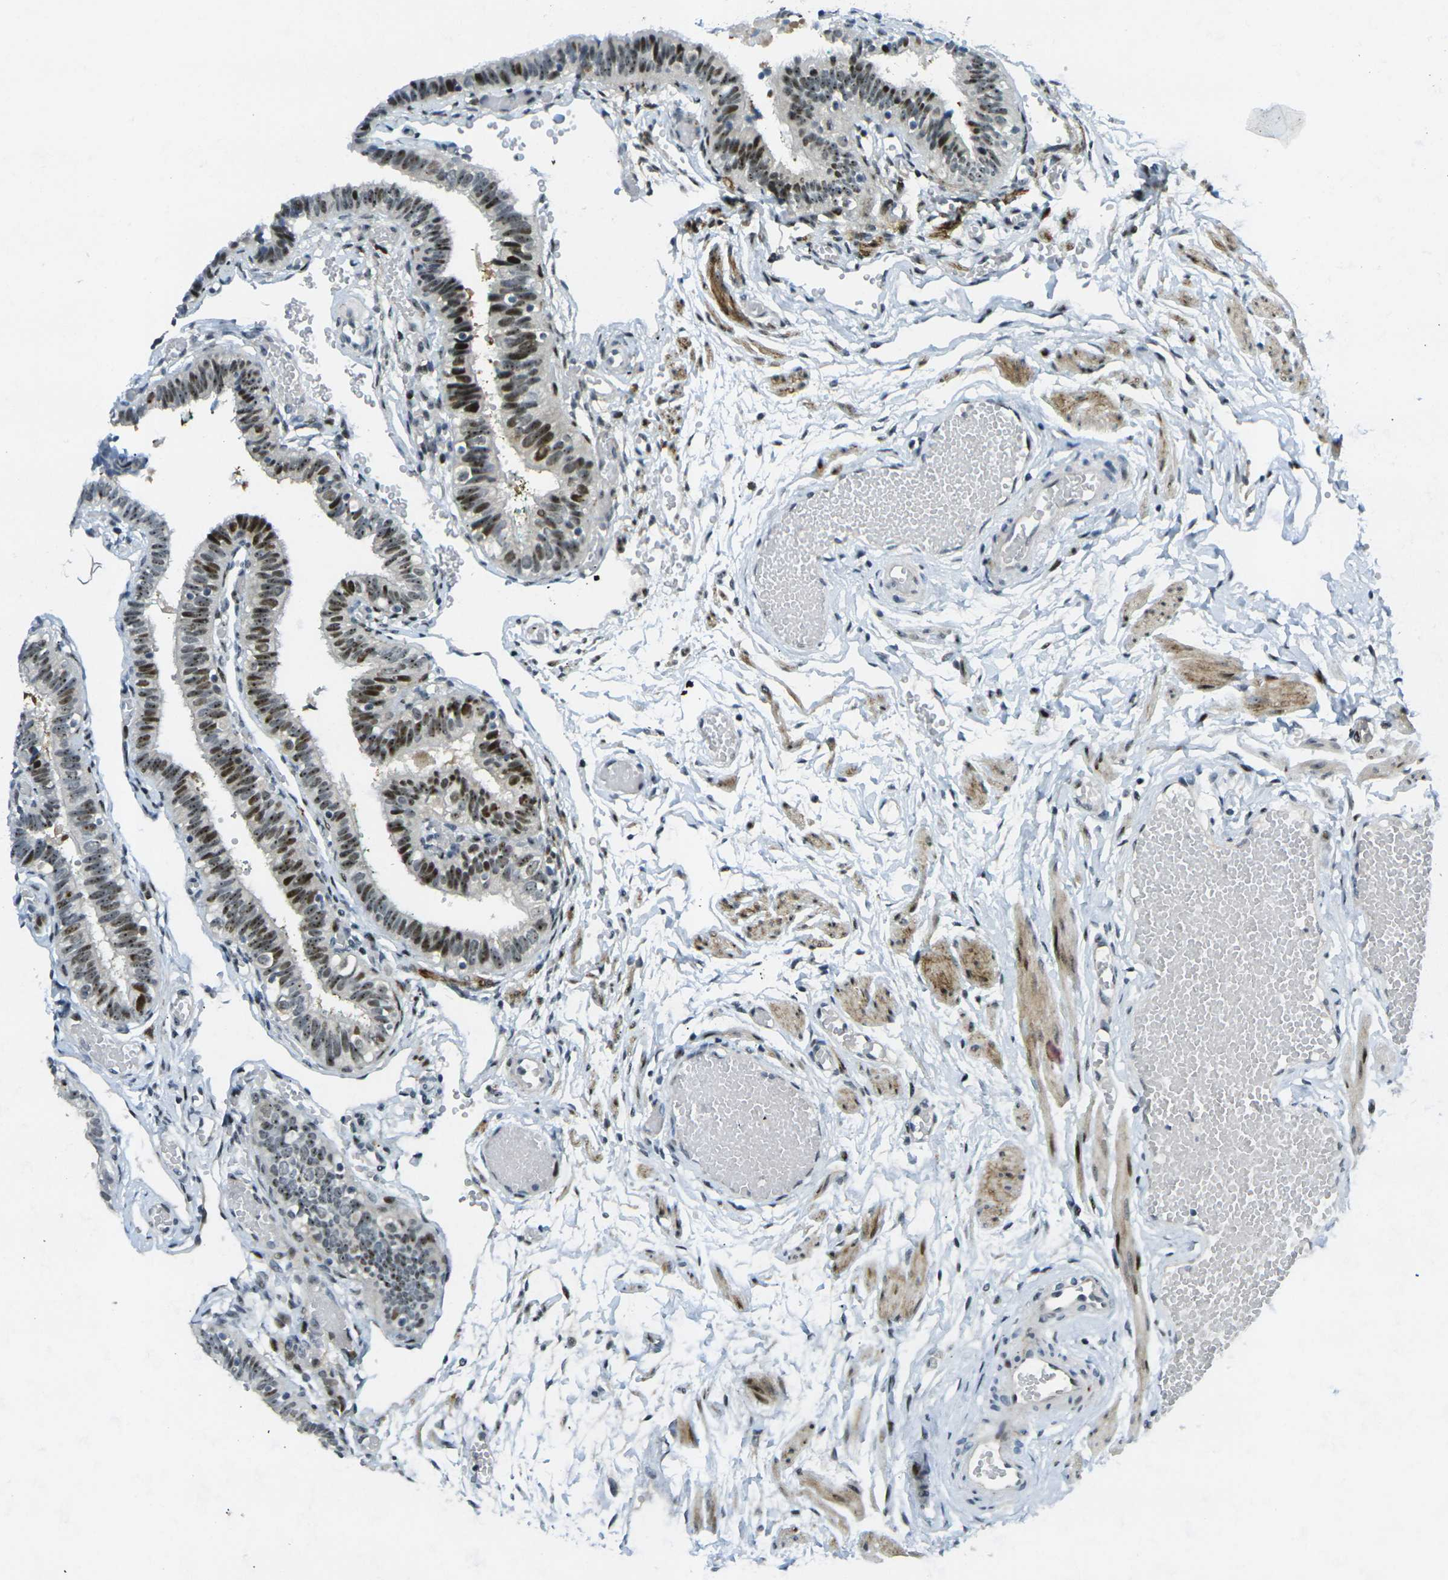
{"staining": {"intensity": "strong", "quantity": ">75%", "location": "nuclear"}, "tissue": "fallopian tube", "cell_type": "Glandular cells", "image_type": "normal", "snomed": [{"axis": "morphology", "description": "Normal tissue, NOS"}, {"axis": "topography", "description": "Fallopian tube"}], "caption": "Glandular cells show high levels of strong nuclear positivity in about >75% of cells in normal human fallopian tube. (brown staining indicates protein expression, while blue staining denotes nuclei).", "gene": "UBE2C", "patient": {"sex": "female", "age": 46}}